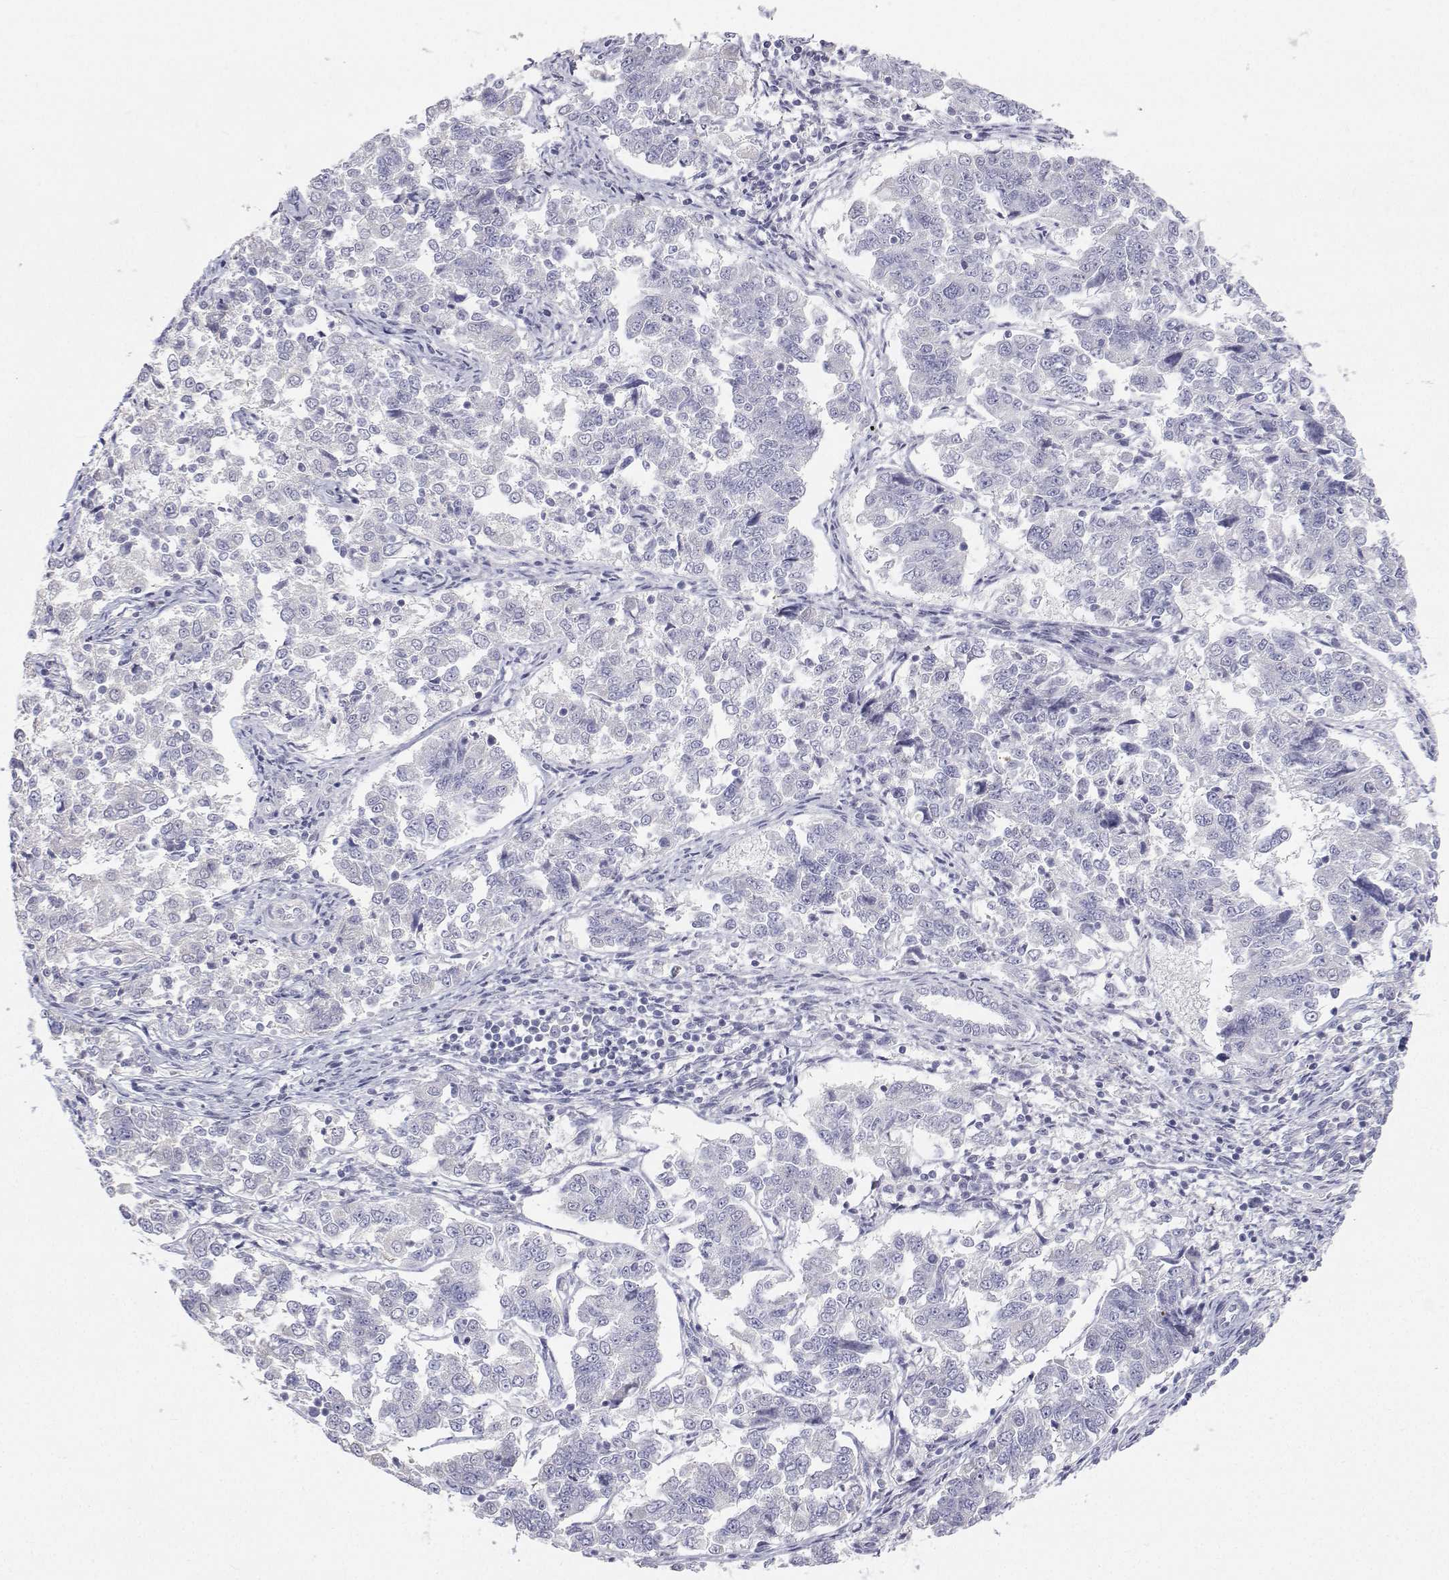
{"staining": {"intensity": "negative", "quantity": "none", "location": "none"}, "tissue": "endometrial cancer", "cell_type": "Tumor cells", "image_type": "cancer", "snomed": [{"axis": "morphology", "description": "Adenocarcinoma, NOS"}, {"axis": "topography", "description": "Endometrium"}], "caption": "High magnification brightfield microscopy of endometrial cancer (adenocarcinoma) stained with DAB (brown) and counterstained with hematoxylin (blue): tumor cells show no significant staining.", "gene": "ANKRD65", "patient": {"sex": "female", "age": 43}}